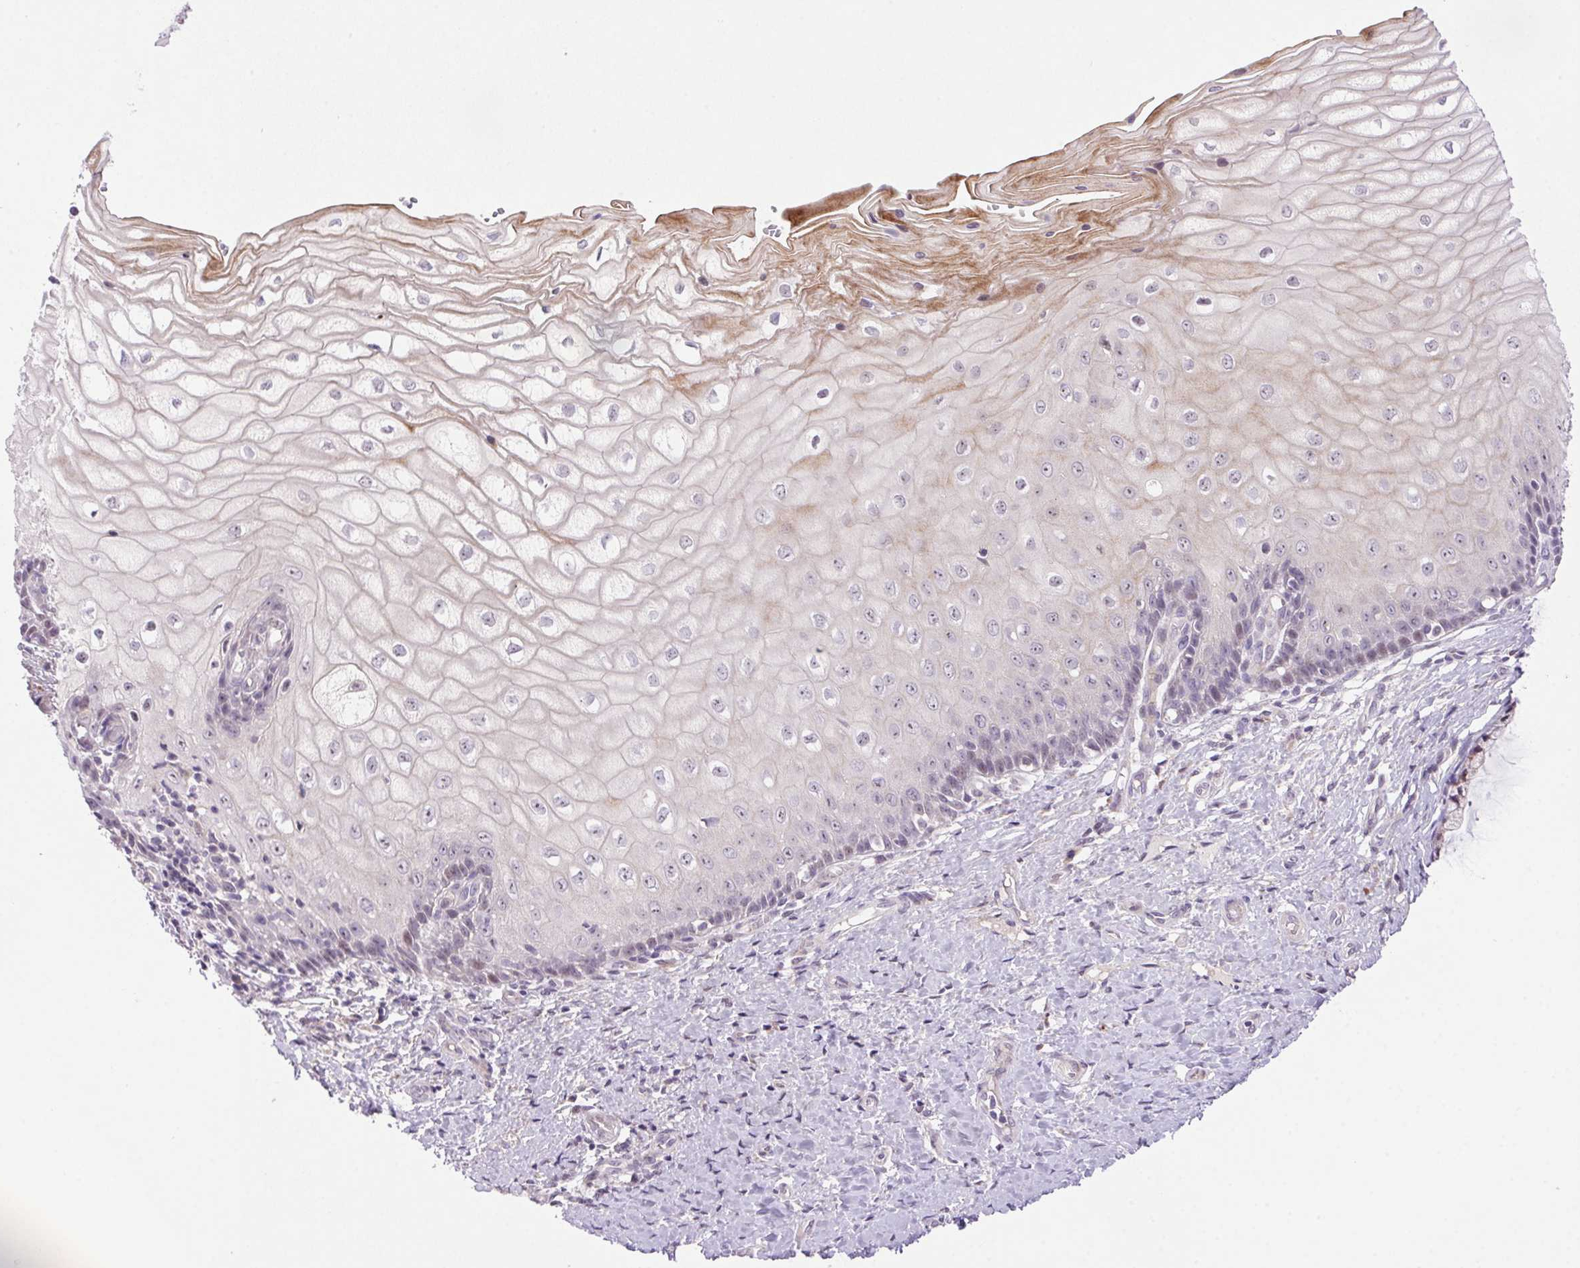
{"staining": {"intensity": "weak", "quantity": "<25%", "location": "cytoplasmic/membranous,nuclear"}, "tissue": "cervix", "cell_type": "Glandular cells", "image_type": "normal", "snomed": [{"axis": "morphology", "description": "Normal tissue, NOS"}, {"axis": "topography", "description": "Cervix"}], "caption": "Protein analysis of benign cervix demonstrates no significant staining in glandular cells. The staining was performed using DAB (3,3'-diaminobenzidine) to visualize the protein expression in brown, while the nuclei were stained in blue with hematoxylin (Magnification: 20x).", "gene": "LRRTM1", "patient": {"sex": "female", "age": 37}}